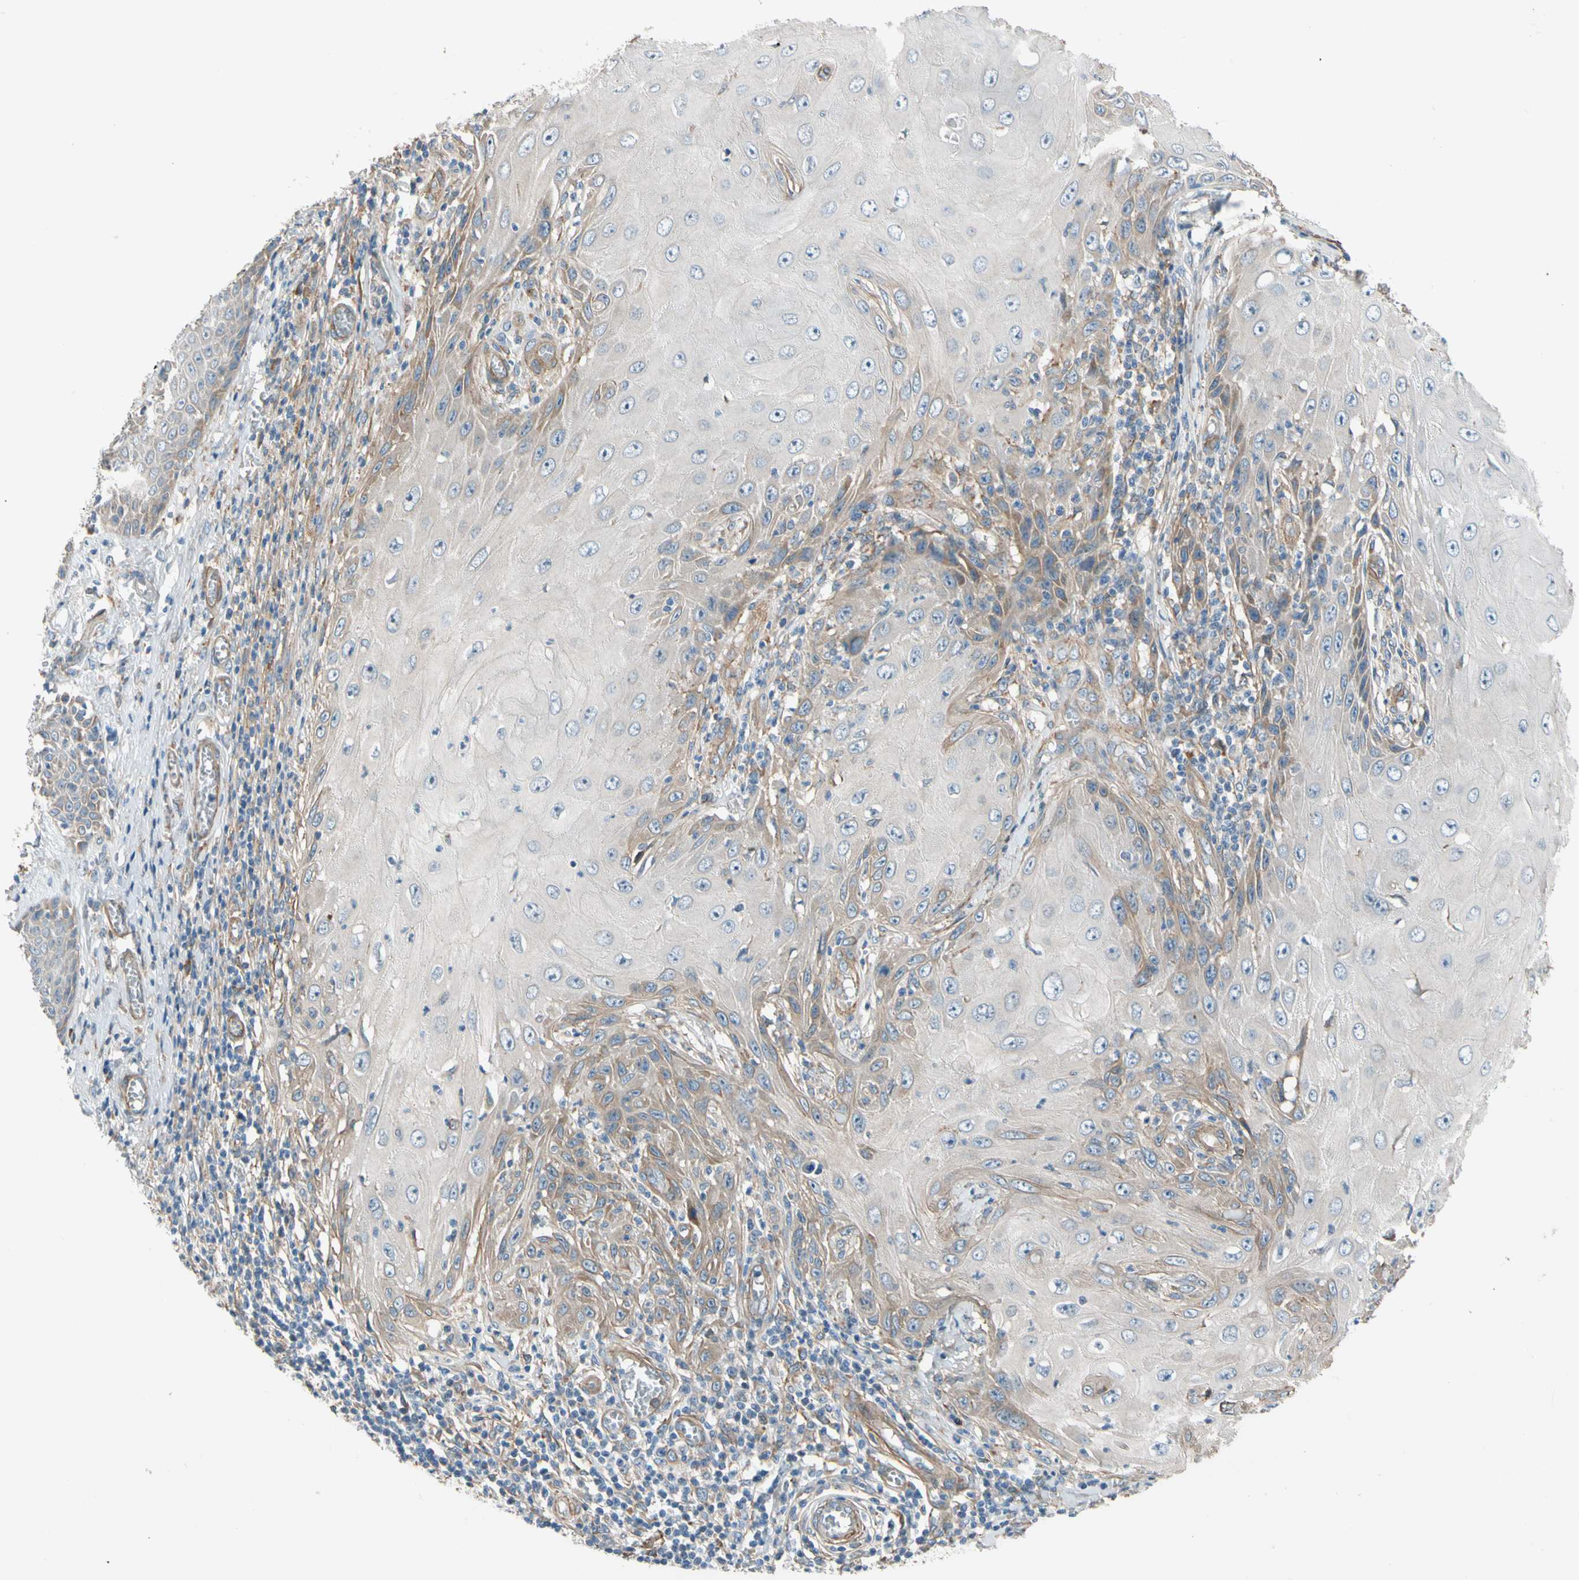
{"staining": {"intensity": "moderate", "quantity": "<25%", "location": "cytoplasmic/membranous"}, "tissue": "skin cancer", "cell_type": "Tumor cells", "image_type": "cancer", "snomed": [{"axis": "morphology", "description": "Squamous cell carcinoma, NOS"}, {"axis": "topography", "description": "Skin"}], "caption": "An image of human skin cancer (squamous cell carcinoma) stained for a protein demonstrates moderate cytoplasmic/membranous brown staining in tumor cells.", "gene": "LIMK2", "patient": {"sex": "female", "age": 73}}